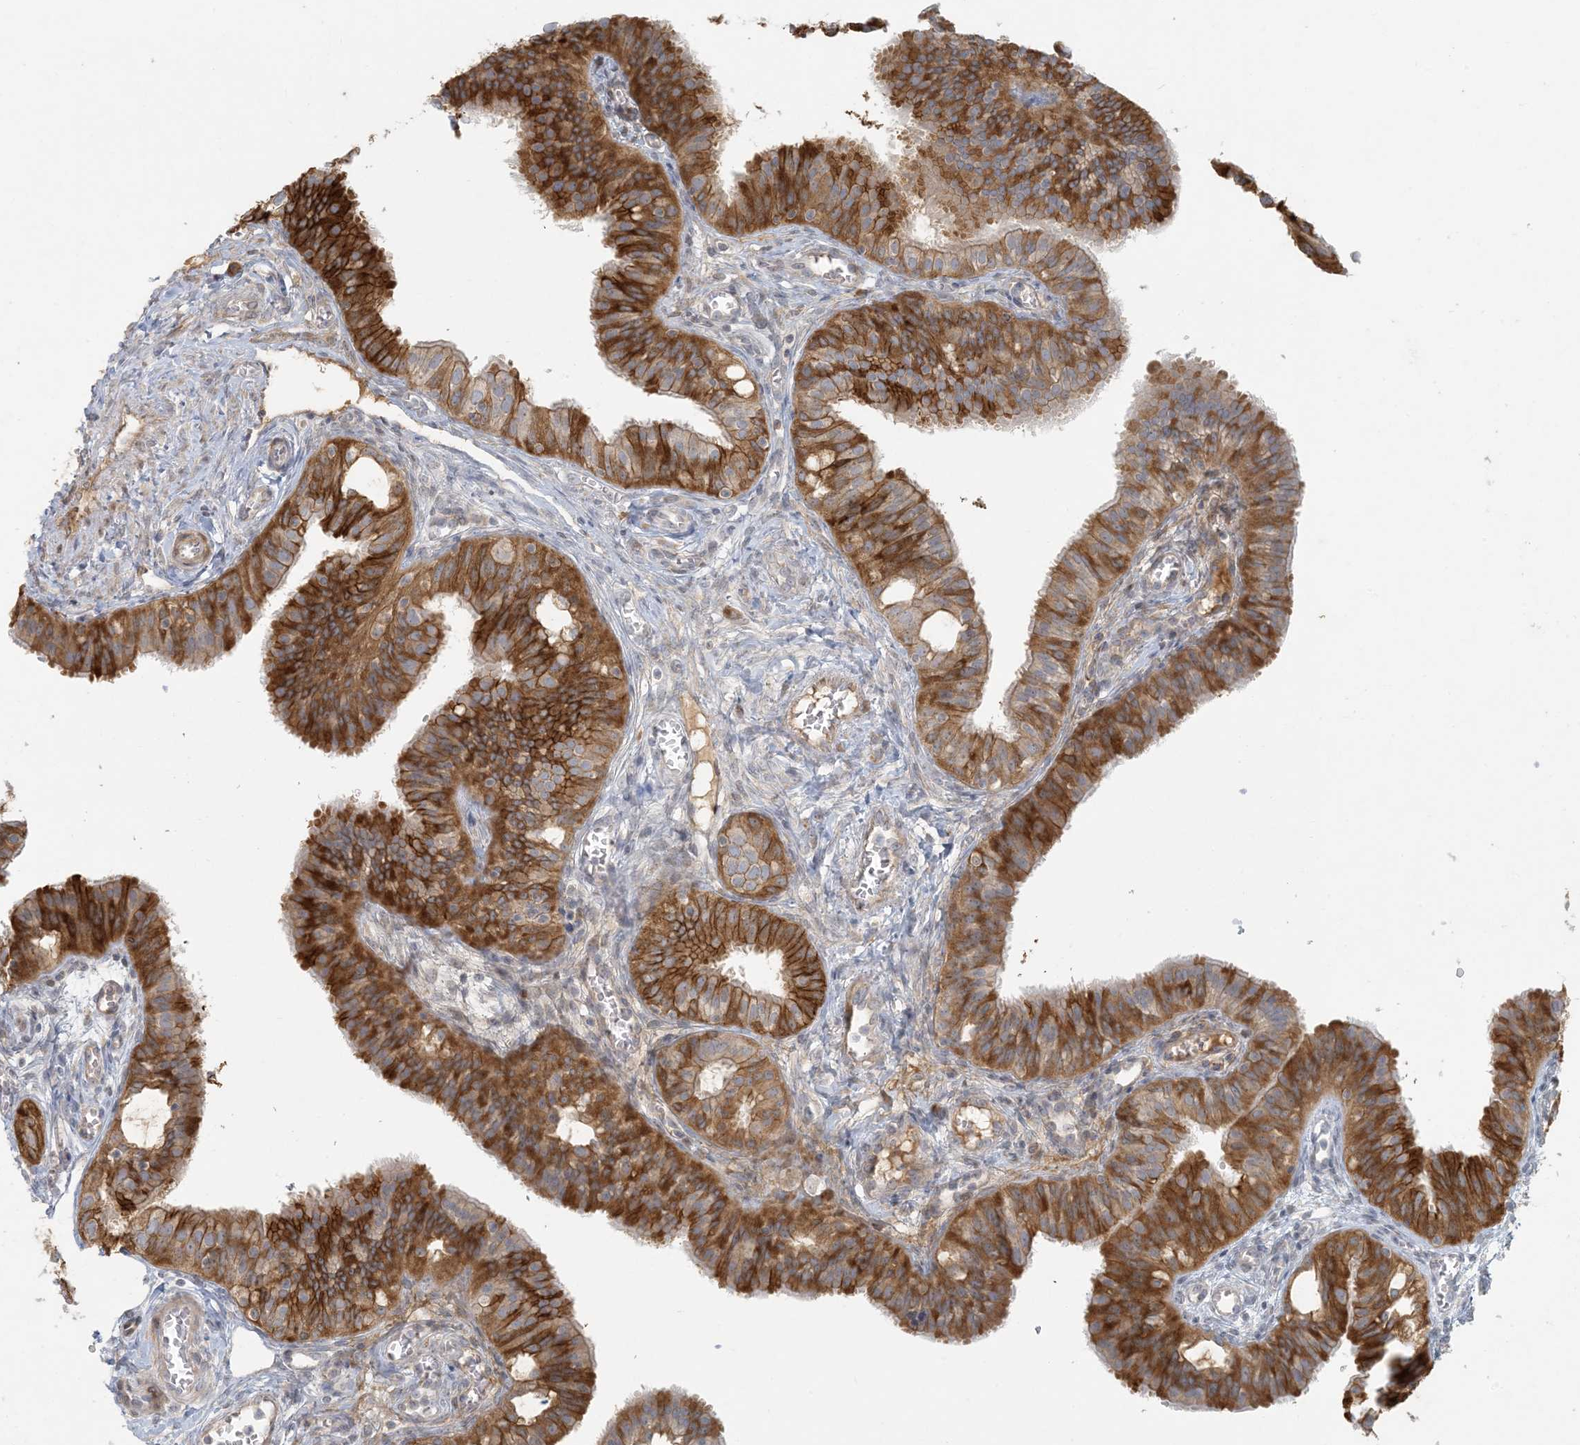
{"staining": {"intensity": "strong", "quantity": "25%-75%", "location": "cytoplasmic/membranous"}, "tissue": "fallopian tube", "cell_type": "Glandular cells", "image_type": "normal", "snomed": [{"axis": "morphology", "description": "Normal tissue, NOS"}, {"axis": "topography", "description": "Fallopian tube"}, {"axis": "topography", "description": "Ovary"}], "caption": "Protein staining of benign fallopian tube exhibits strong cytoplasmic/membranous positivity in about 25%-75% of glandular cells. The staining was performed using DAB, with brown indicating positive protein expression. Nuclei are stained blue with hematoxylin.", "gene": "HACL1", "patient": {"sex": "female", "age": 42}}